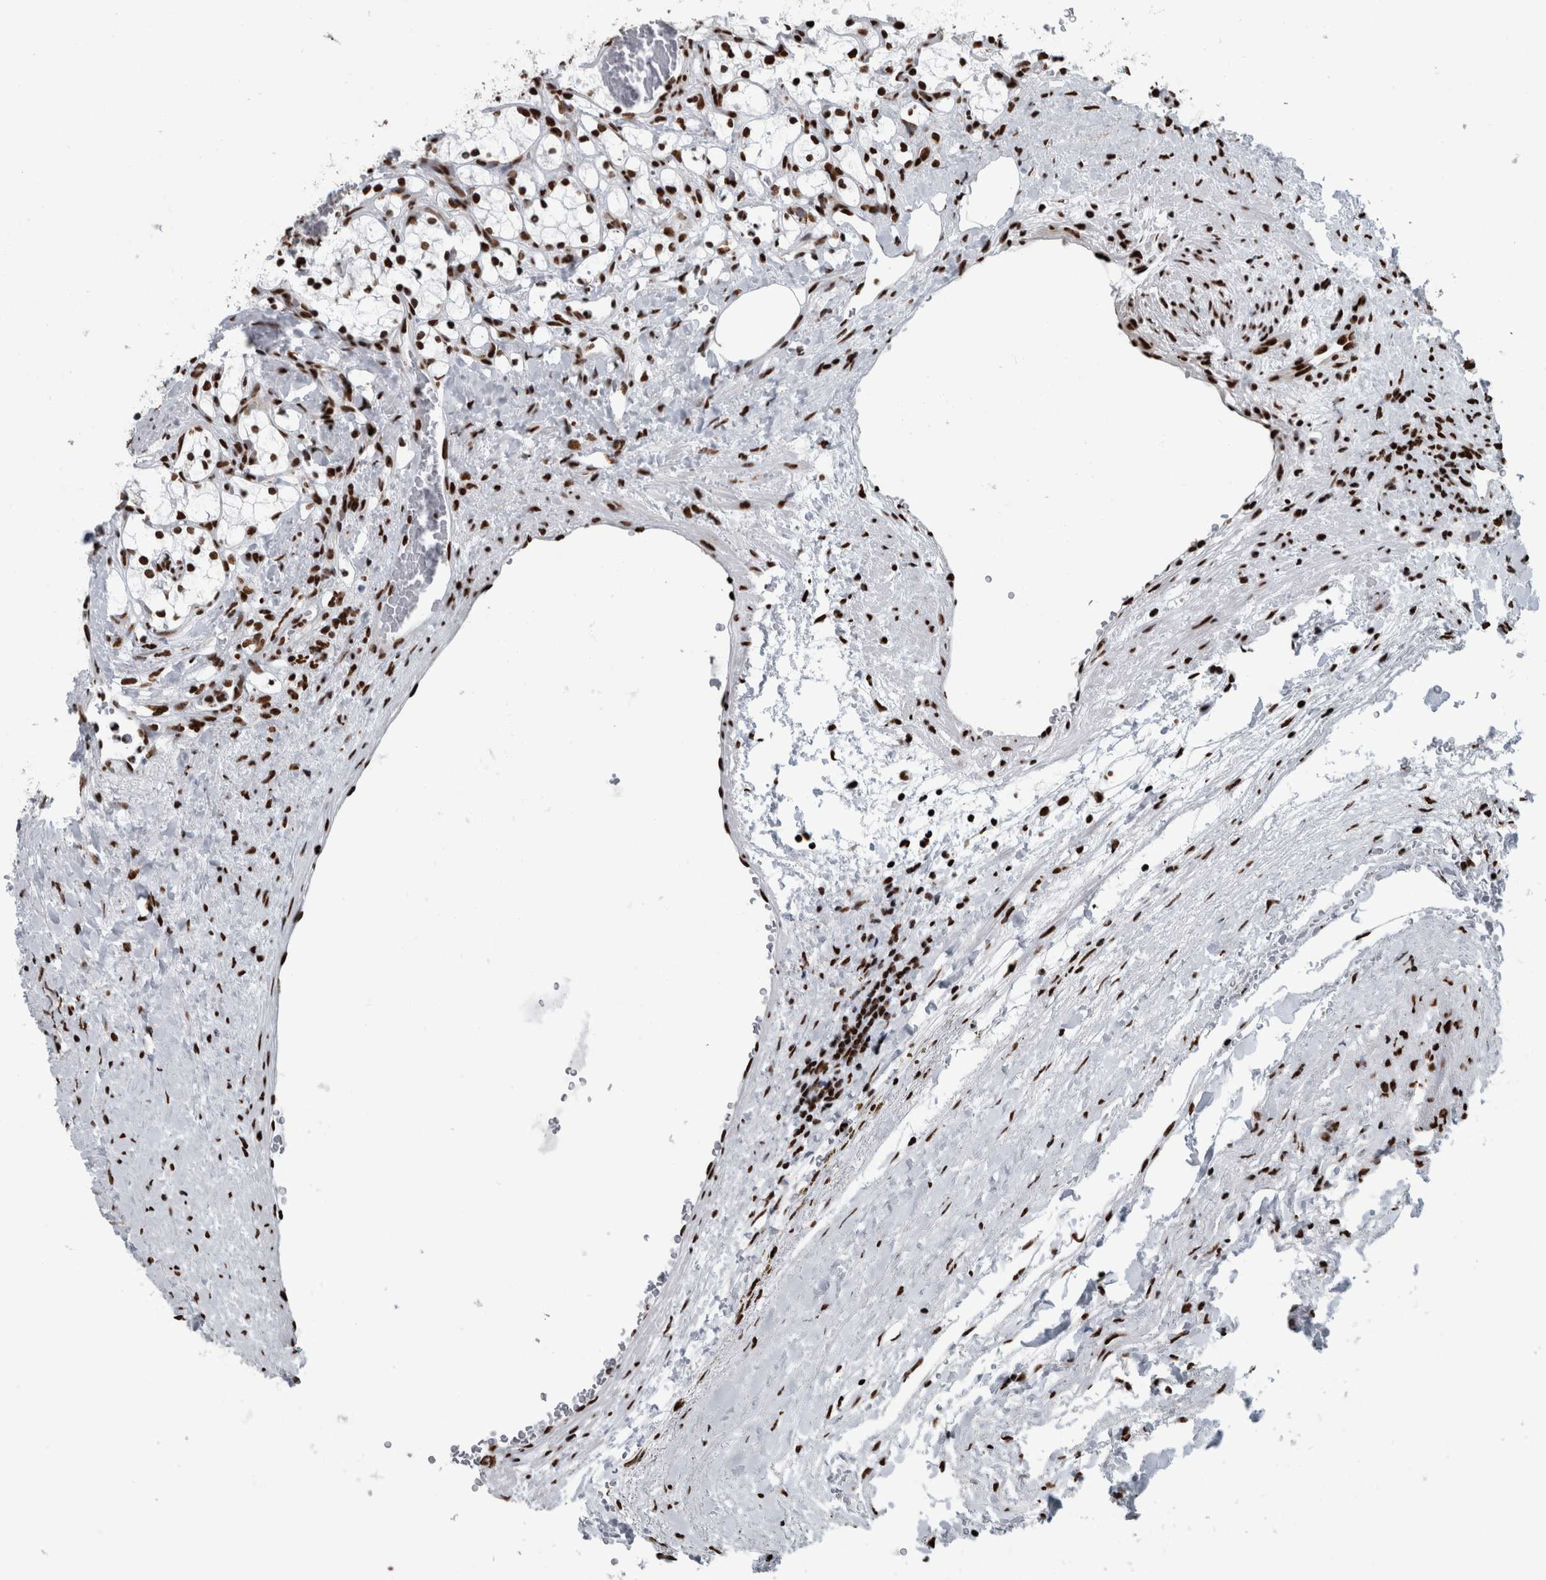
{"staining": {"intensity": "strong", "quantity": ">75%", "location": "nuclear"}, "tissue": "renal cancer", "cell_type": "Tumor cells", "image_type": "cancer", "snomed": [{"axis": "morphology", "description": "Adenocarcinoma, NOS"}, {"axis": "topography", "description": "Kidney"}], "caption": "The histopathology image shows a brown stain indicating the presence of a protein in the nuclear of tumor cells in renal adenocarcinoma. Nuclei are stained in blue.", "gene": "DNMT3A", "patient": {"sex": "female", "age": 69}}